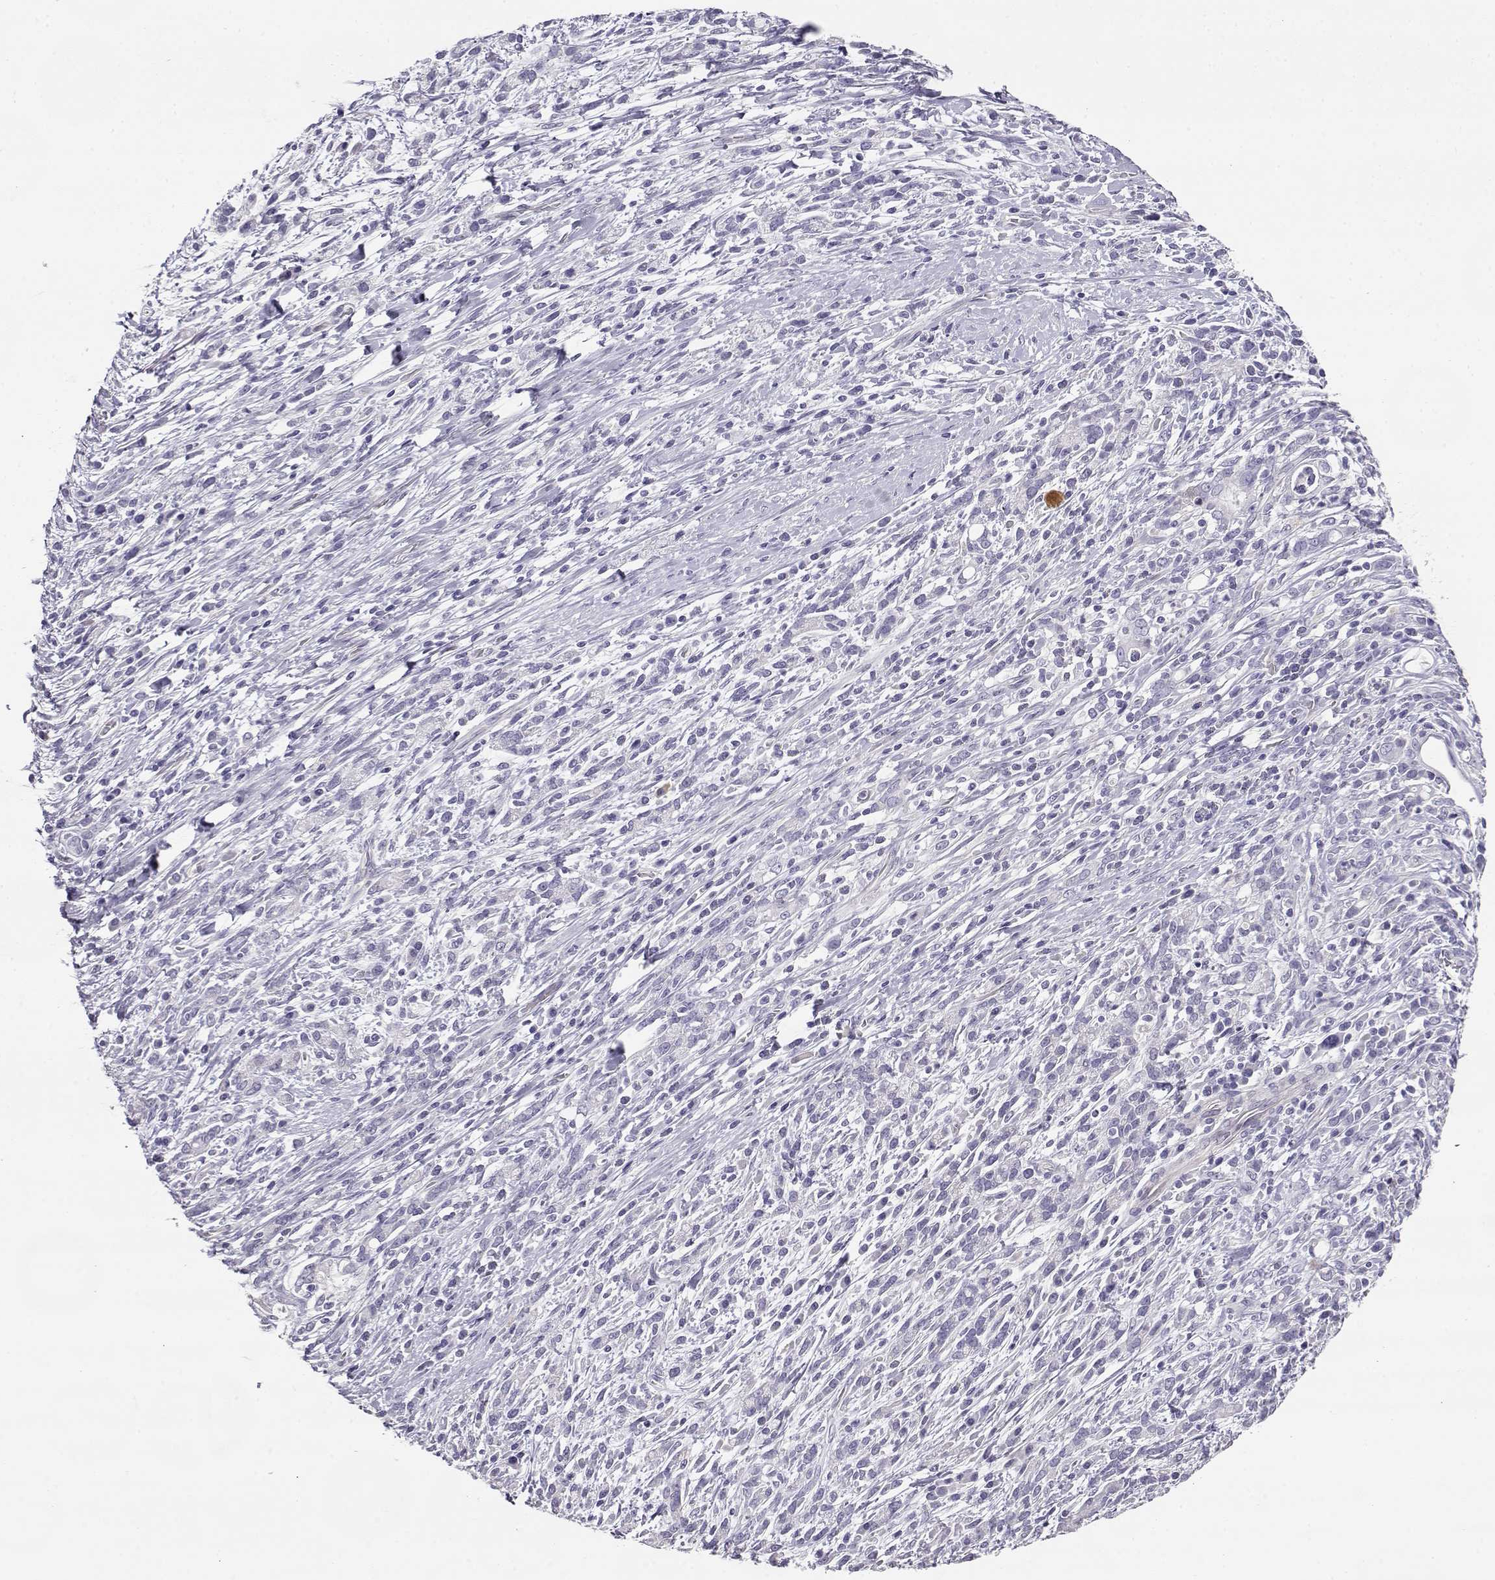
{"staining": {"intensity": "negative", "quantity": "none", "location": "none"}, "tissue": "stomach cancer", "cell_type": "Tumor cells", "image_type": "cancer", "snomed": [{"axis": "morphology", "description": "Adenocarcinoma, NOS"}, {"axis": "topography", "description": "Stomach"}], "caption": "A photomicrograph of human adenocarcinoma (stomach) is negative for staining in tumor cells.", "gene": "ENDOU", "patient": {"sex": "female", "age": 57}}